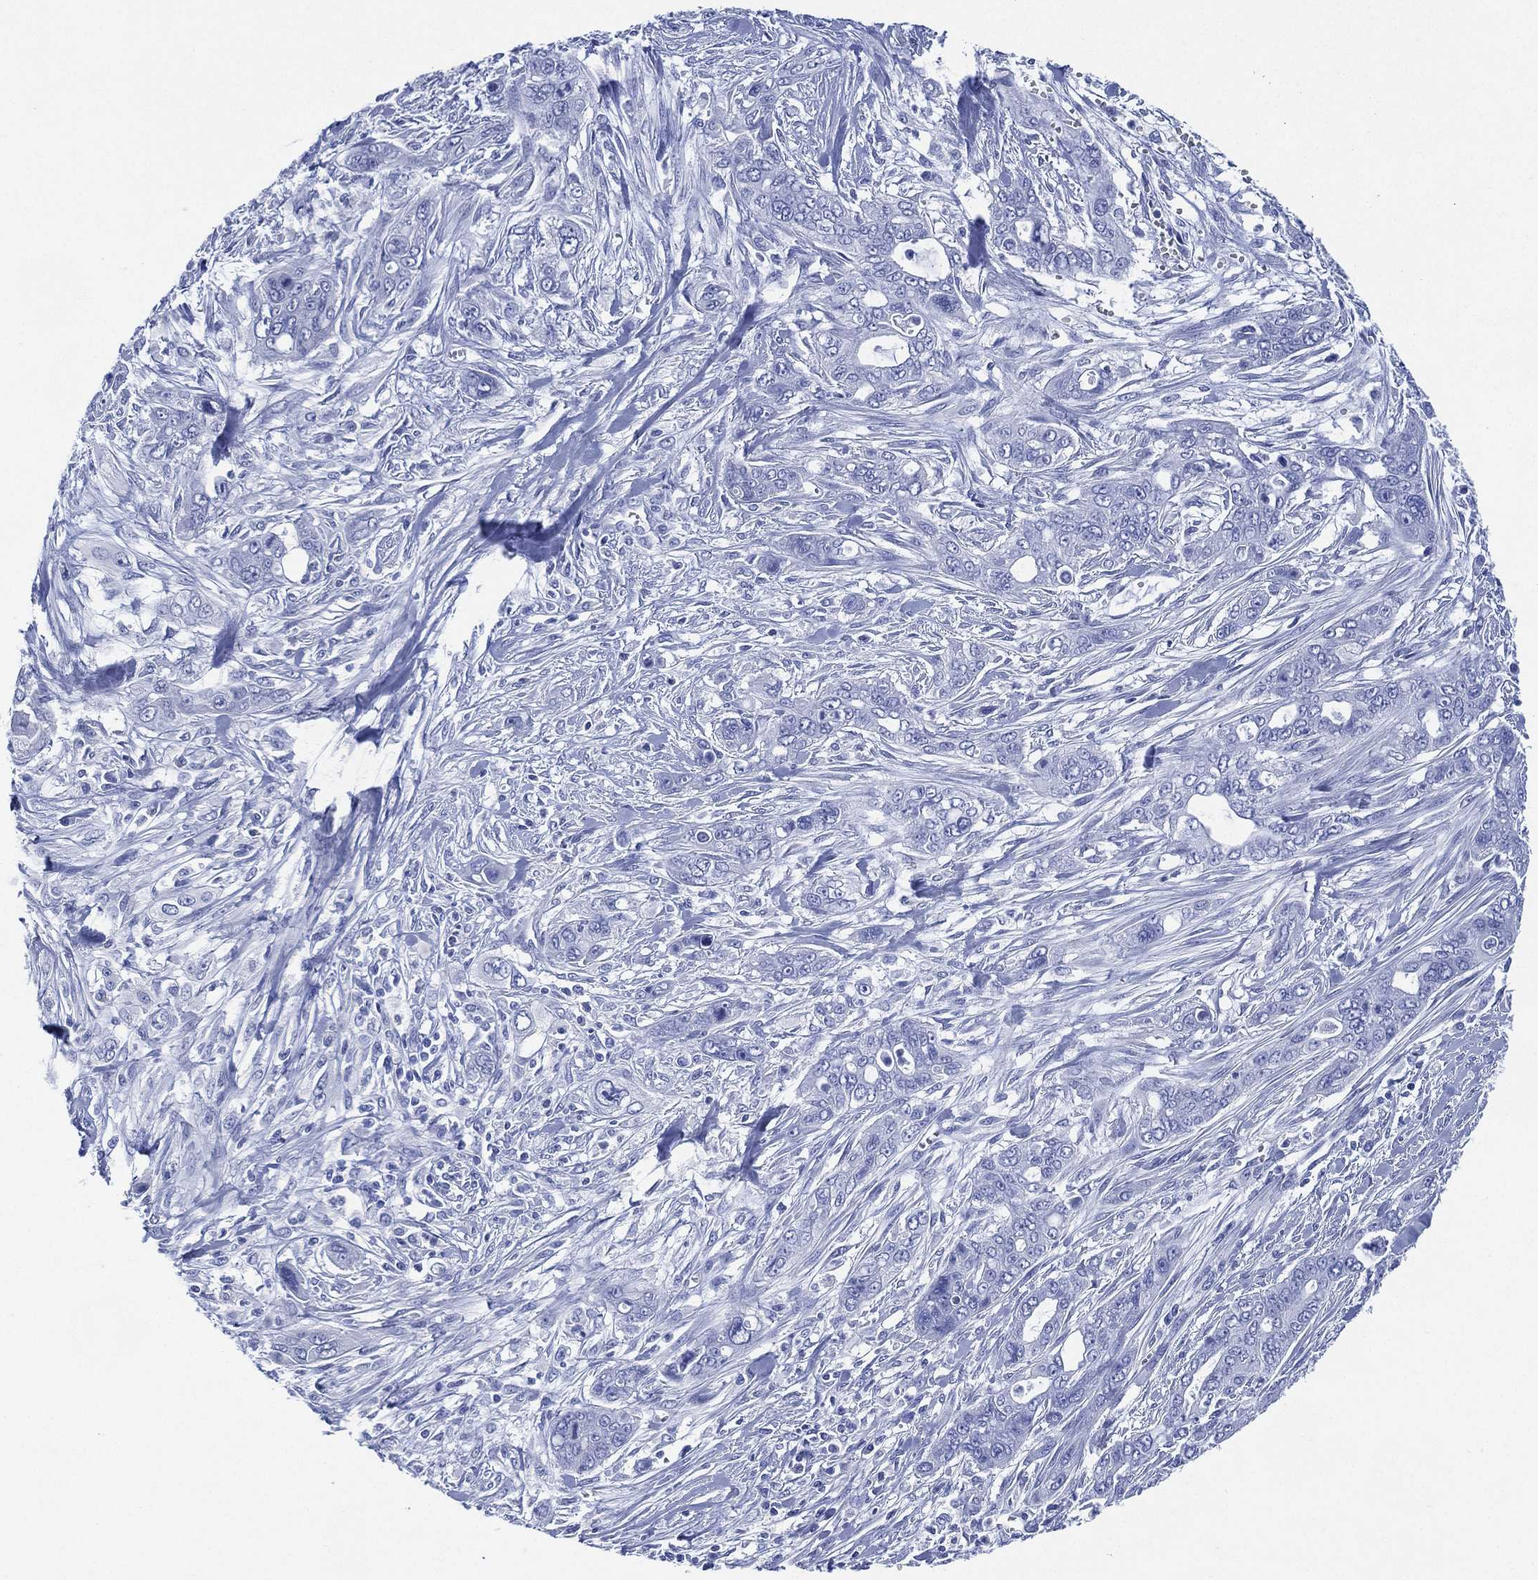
{"staining": {"intensity": "negative", "quantity": "none", "location": "none"}, "tissue": "pancreatic cancer", "cell_type": "Tumor cells", "image_type": "cancer", "snomed": [{"axis": "morphology", "description": "Adenocarcinoma, NOS"}, {"axis": "topography", "description": "Pancreas"}], "caption": "There is no significant positivity in tumor cells of pancreatic cancer (adenocarcinoma). Nuclei are stained in blue.", "gene": "SIGLECL1", "patient": {"sex": "male", "age": 47}}